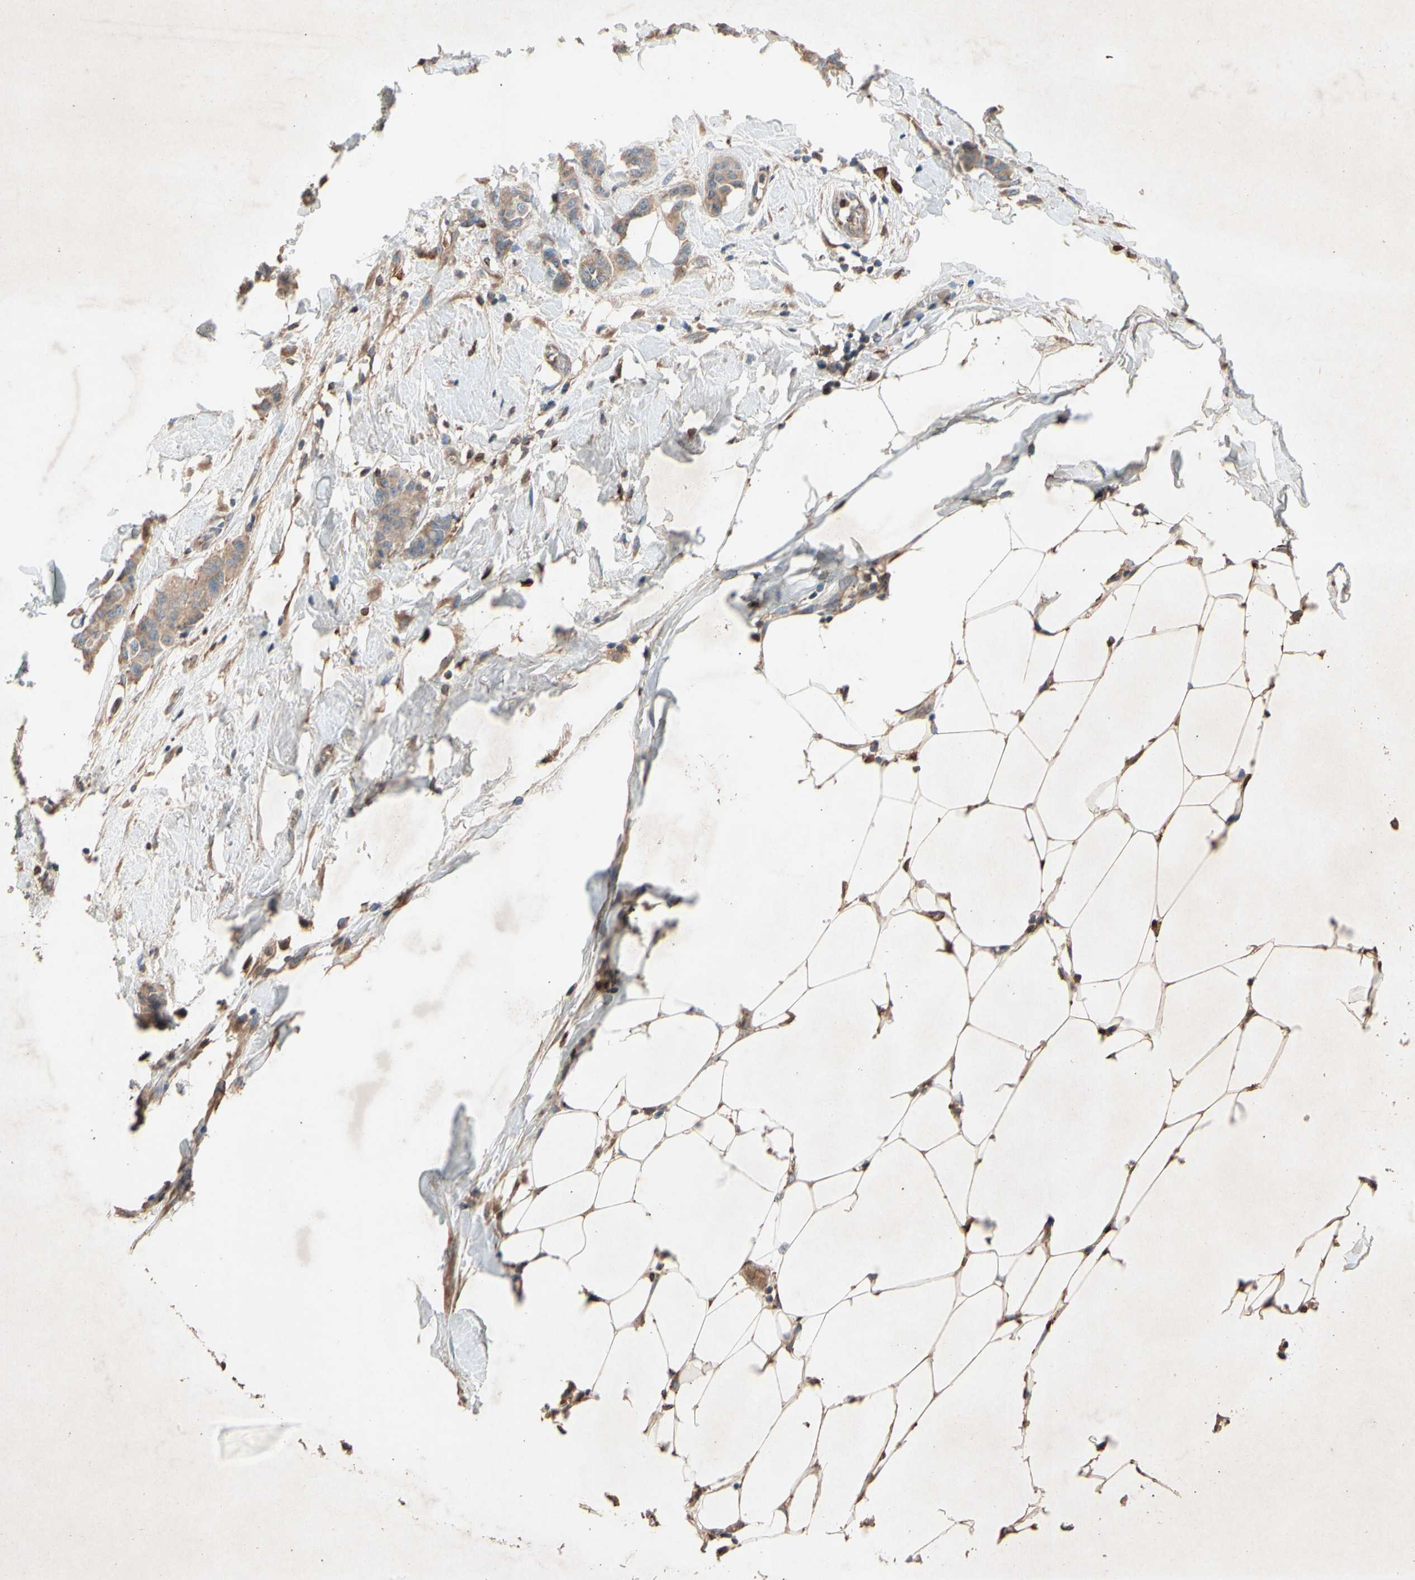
{"staining": {"intensity": "moderate", "quantity": ">75%", "location": "cytoplasmic/membranous"}, "tissue": "breast cancer", "cell_type": "Tumor cells", "image_type": "cancer", "snomed": [{"axis": "morphology", "description": "Normal tissue, NOS"}, {"axis": "morphology", "description": "Duct carcinoma"}, {"axis": "topography", "description": "Breast"}], "caption": "Protein expression analysis of invasive ductal carcinoma (breast) reveals moderate cytoplasmic/membranous positivity in approximately >75% of tumor cells.", "gene": "PRDX4", "patient": {"sex": "female", "age": 40}}